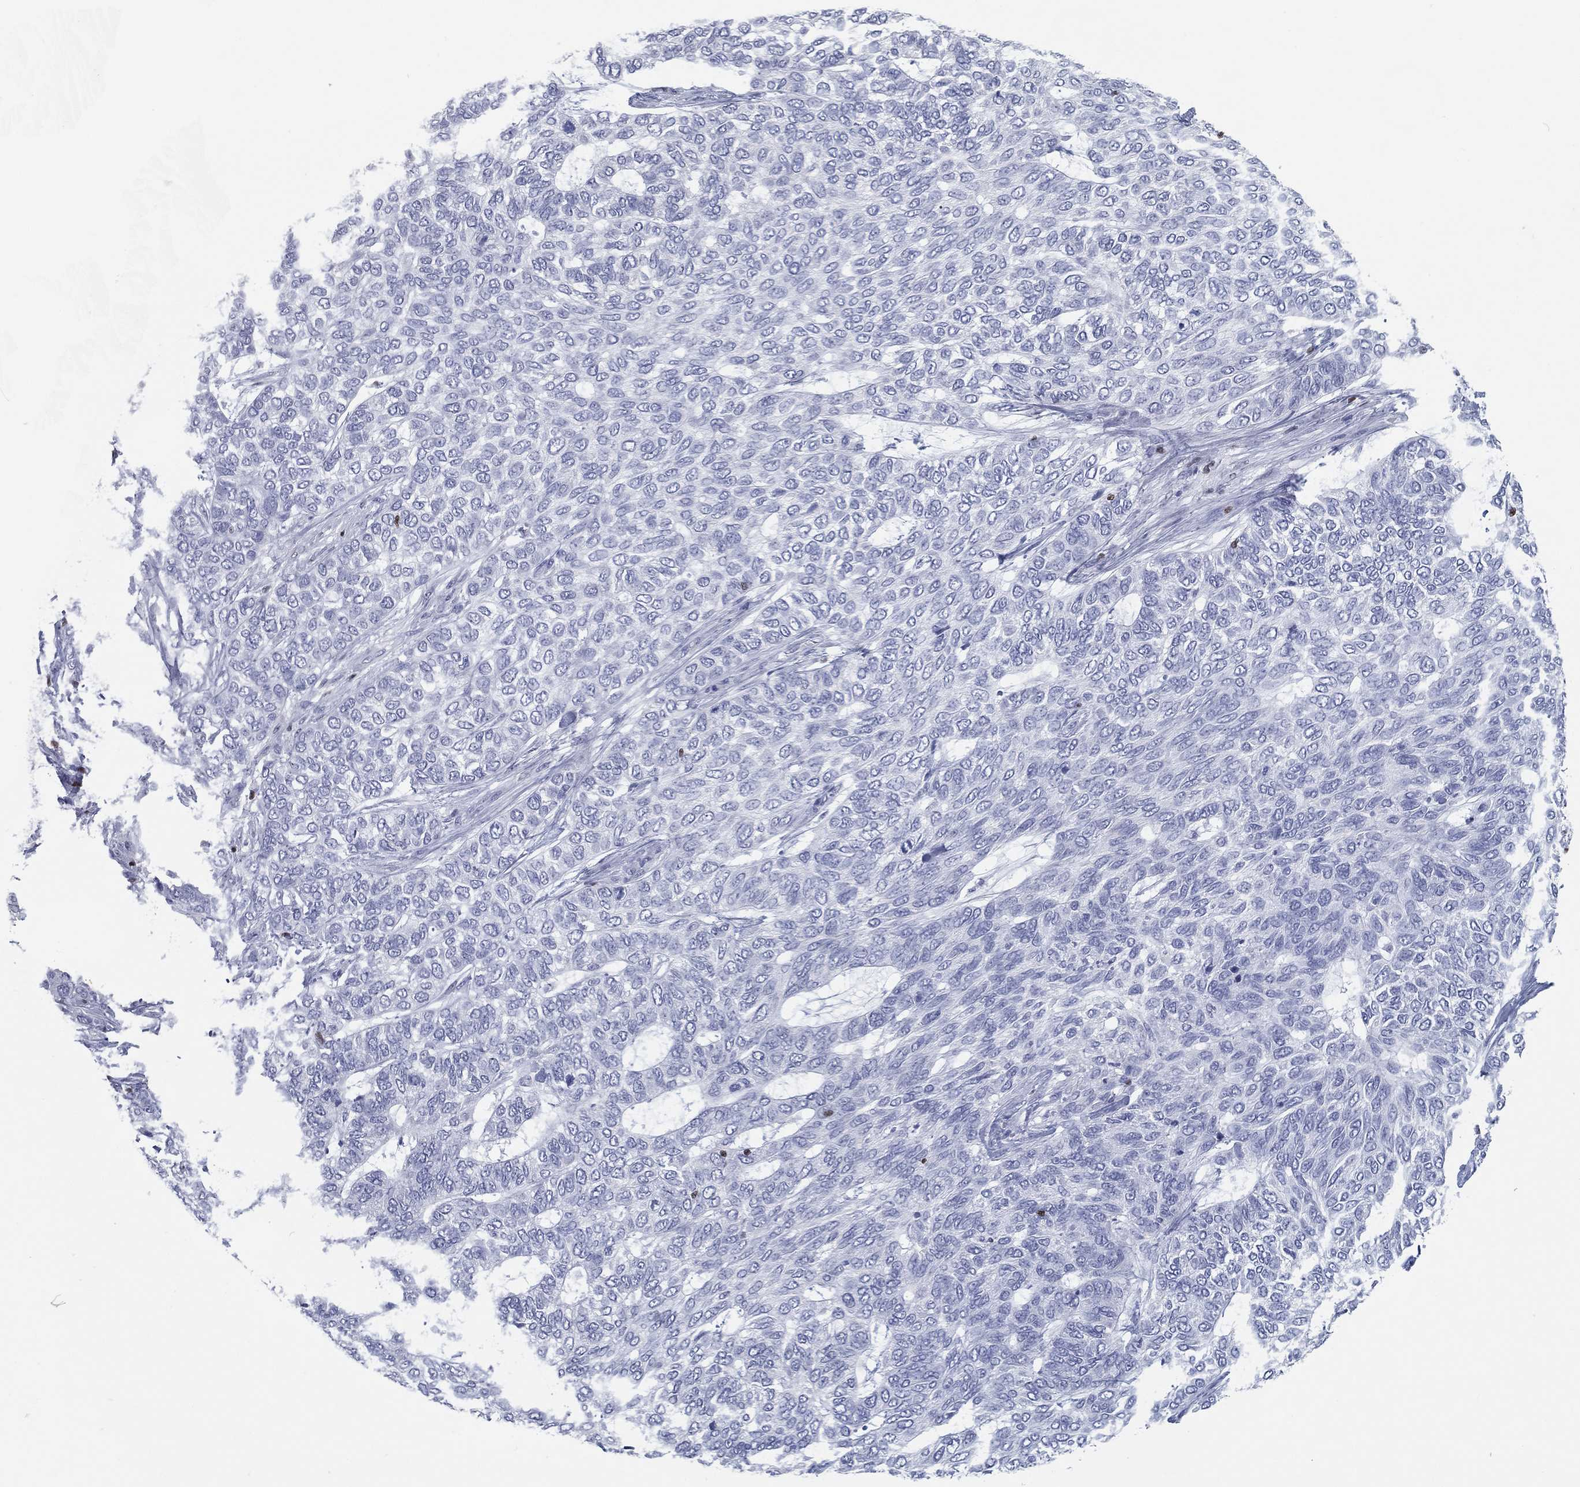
{"staining": {"intensity": "negative", "quantity": "none", "location": "none"}, "tissue": "skin cancer", "cell_type": "Tumor cells", "image_type": "cancer", "snomed": [{"axis": "morphology", "description": "Basal cell carcinoma"}, {"axis": "topography", "description": "Skin"}], "caption": "Basal cell carcinoma (skin) was stained to show a protein in brown. There is no significant staining in tumor cells. (Brightfield microscopy of DAB immunohistochemistry (IHC) at high magnification).", "gene": "PYHIN1", "patient": {"sex": "female", "age": 65}}